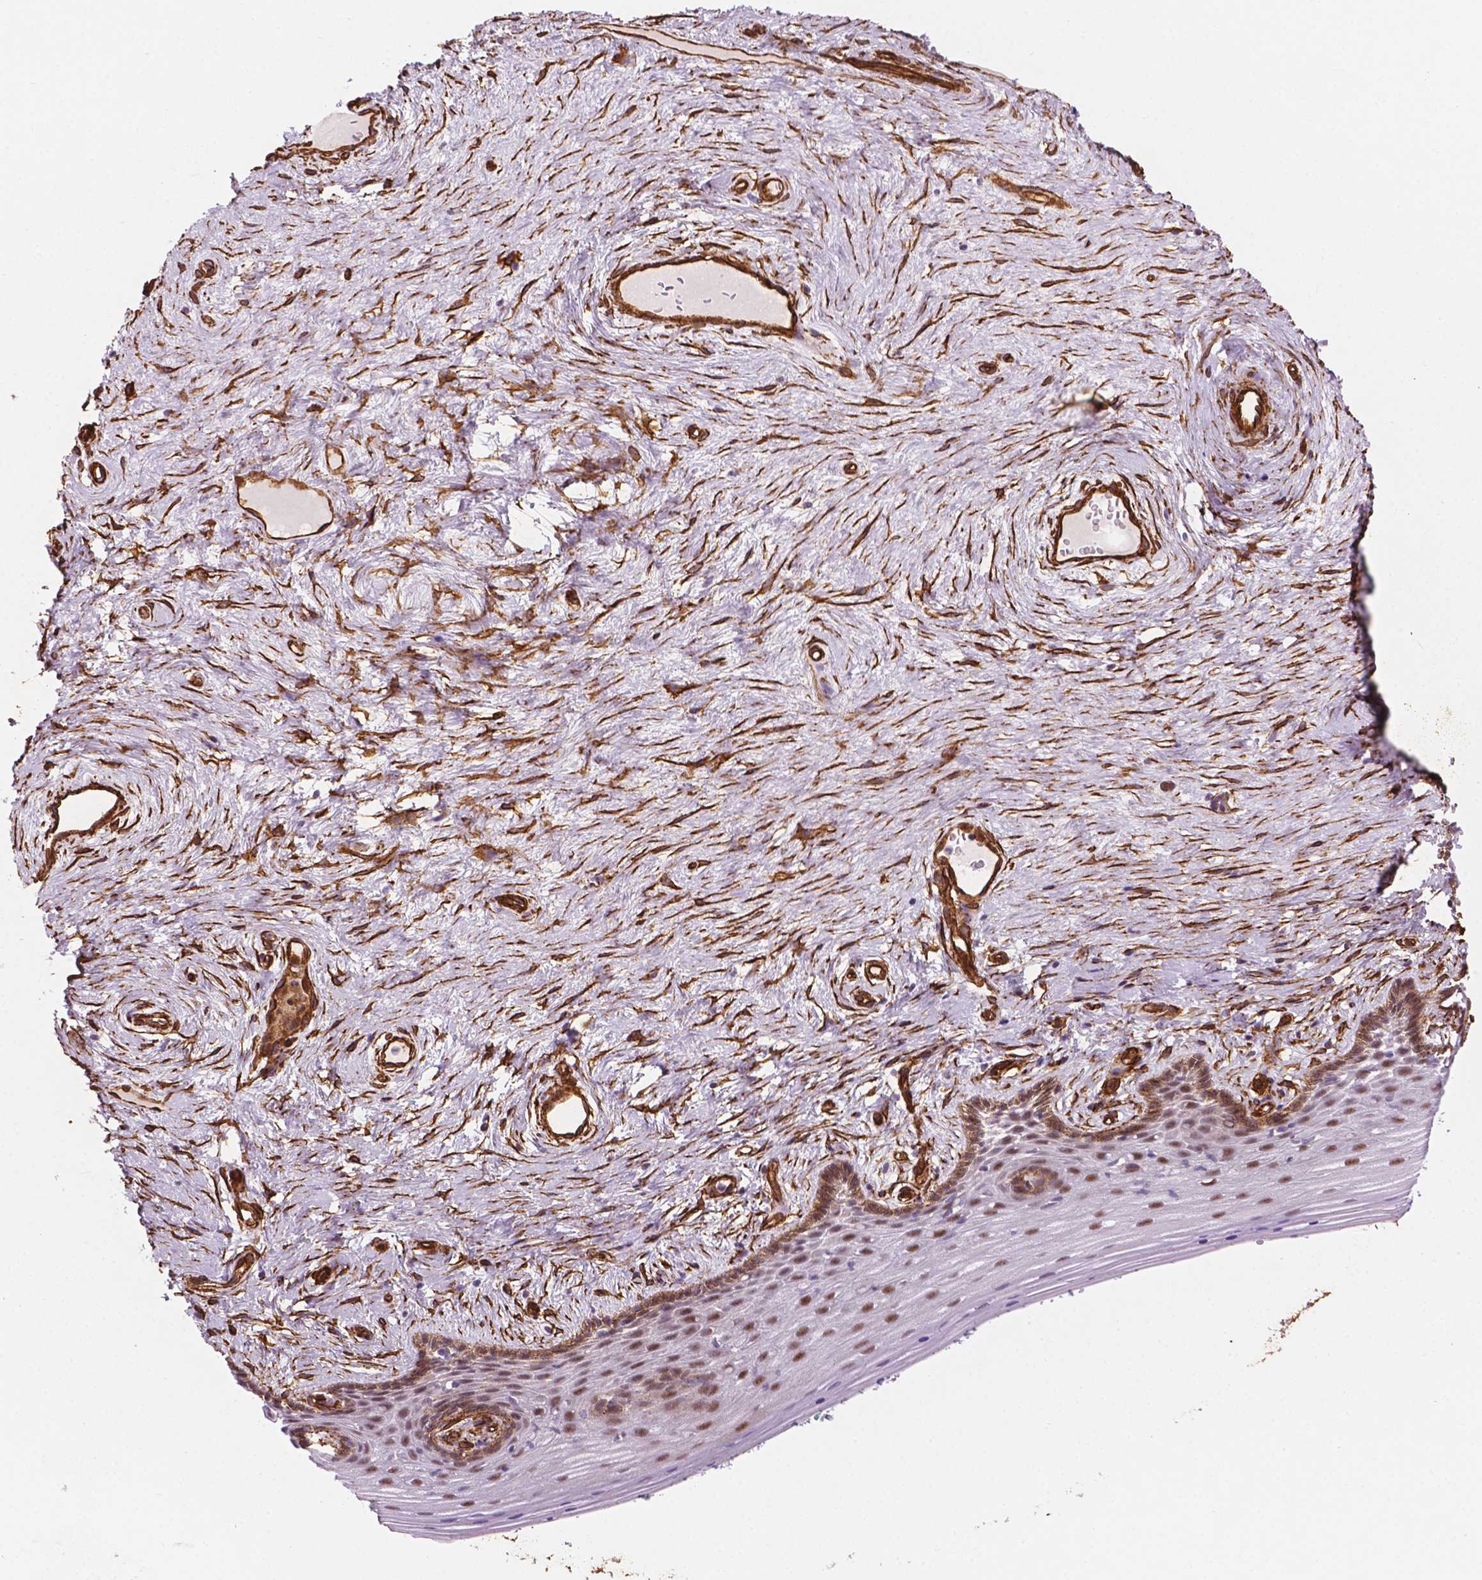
{"staining": {"intensity": "moderate", "quantity": "25%-75%", "location": "cytoplasmic/membranous,nuclear"}, "tissue": "vagina", "cell_type": "Squamous epithelial cells", "image_type": "normal", "snomed": [{"axis": "morphology", "description": "Normal tissue, NOS"}, {"axis": "topography", "description": "Vagina"}], "caption": "This histopathology image shows IHC staining of benign human vagina, with medium moderate cytoplasmic/membranous,nuclear positivity in approximately 25%-75% of squamous epithelial cells.", "gene": "EGFL8", "patient": {"sex": "female", "age": 45}}